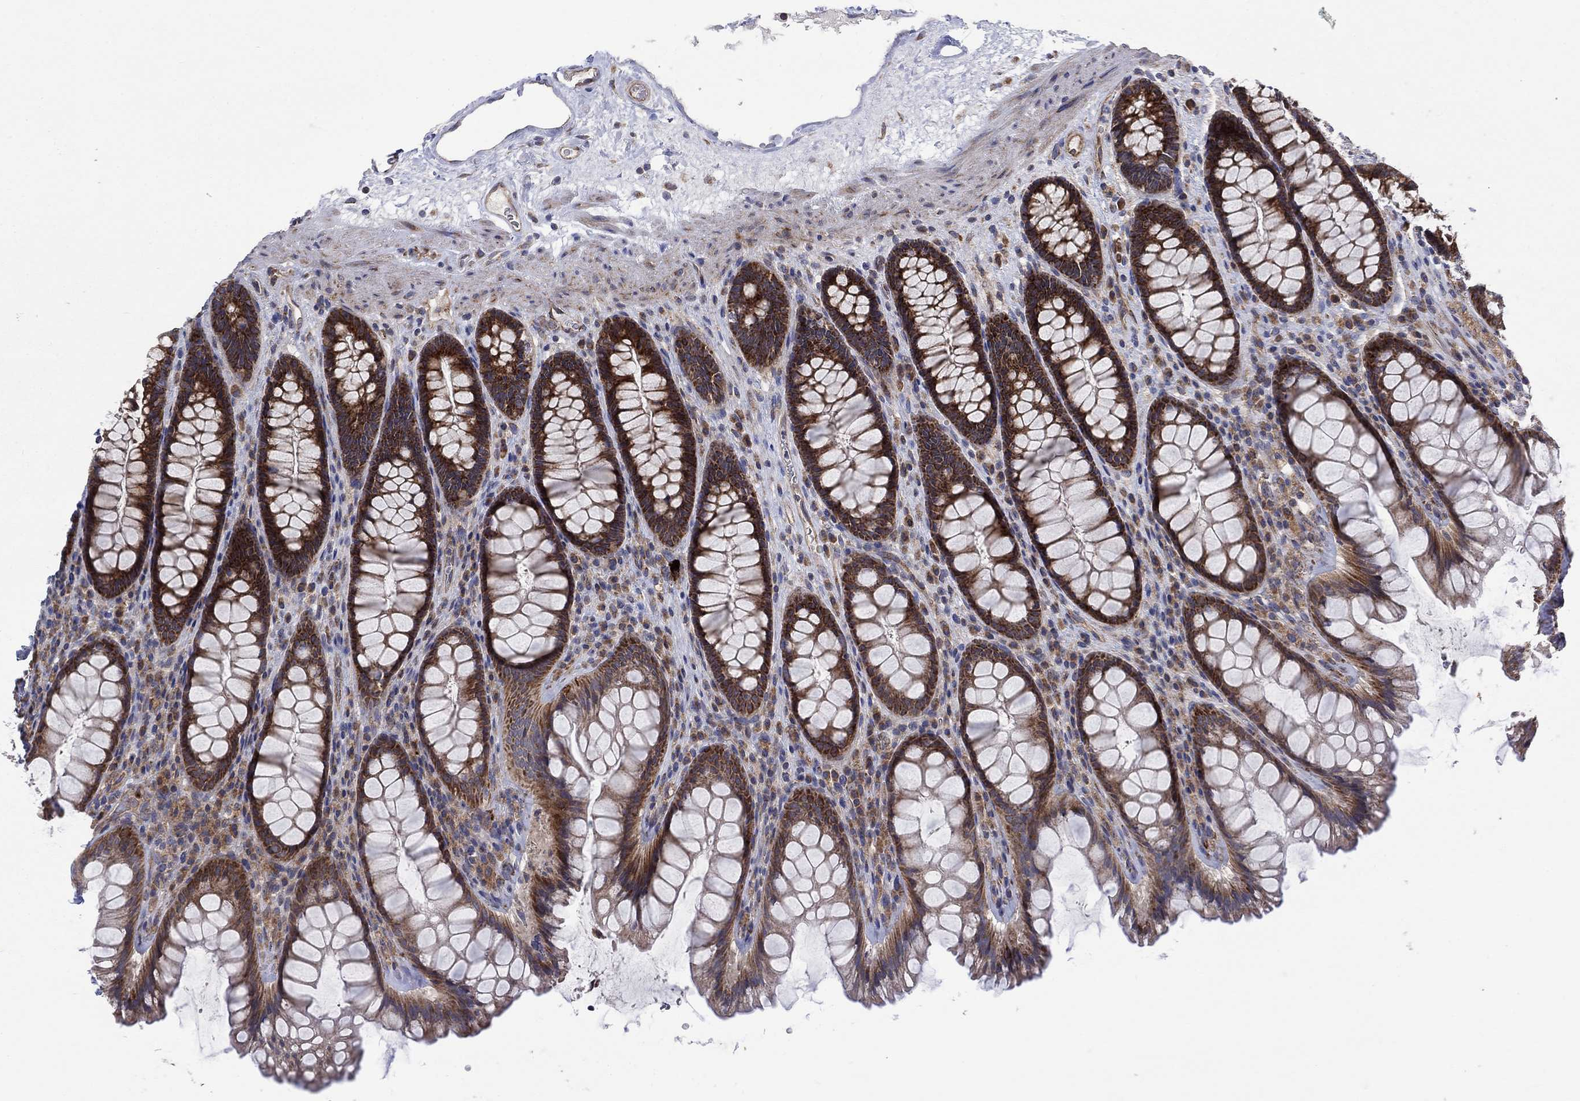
{"staining": {"intensity": "strong", "quantity": "25%-75%", "location": "cytoplasmic/membranous"}, "tissue": "rectum", "cell_type": "Glandular cells", "image_type": "normal", "snomed": [{"axis": "morphology", "description": "Normal tissue, NOS"}, {"axis": "topography", "description": "Rectum"}], "caption": "Immunohistochemical staining of unremarkable human rectum shows high levels of strong cytoplasmic/membranous expression in about 25%-75% of glandular cells. The protein is stained brown, and the nuclei are stained in blue (DAB IHC with brightfield microscopy, high magnification).", "gene": "RPLP0", "patient": {"sex": "male", "age": 72}}